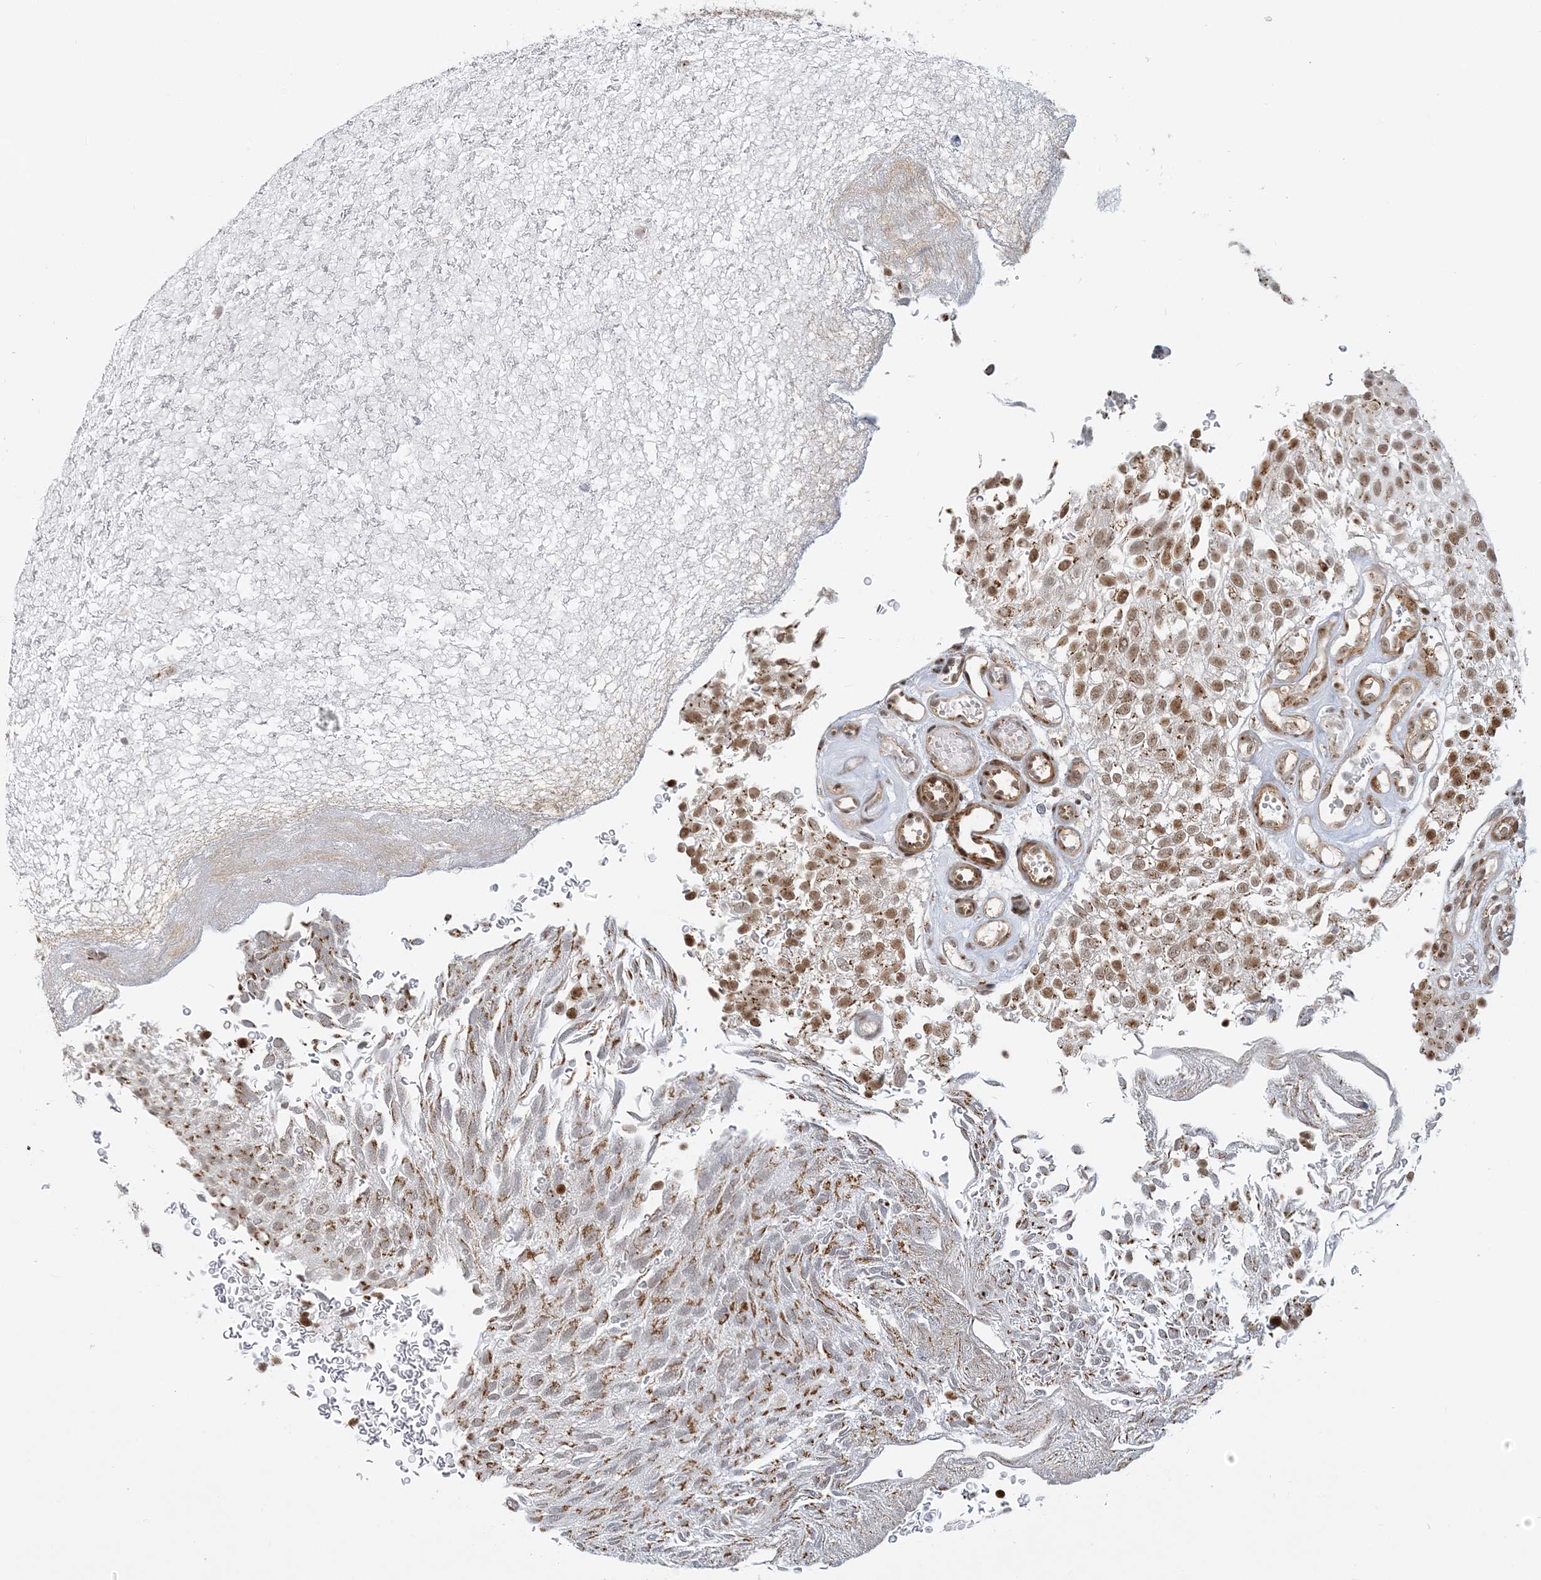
{"staining": {"intensity": "moderate", "quantity": ">75%", "location": "cytoplasmic/membranous,nuclear"}, "tissue": "urothelial cancer", "cell_type": "Tumor cells", "image_type": "cancer", "snomed": [{"axis": "morphology", "description": "Urothelial carcinoma, Low grade"}, {"axis": "topography", "description": "Urinary bladder"}], "caption": "Moderate cytoplasmic/membranous and nuclear staining for a protein is seen in about >75% of tumor cells of urothelial carcinoma (low-grade) using IHC.", "gene": "PLRG1", "patient": {"sex": "male", "age": 78}}